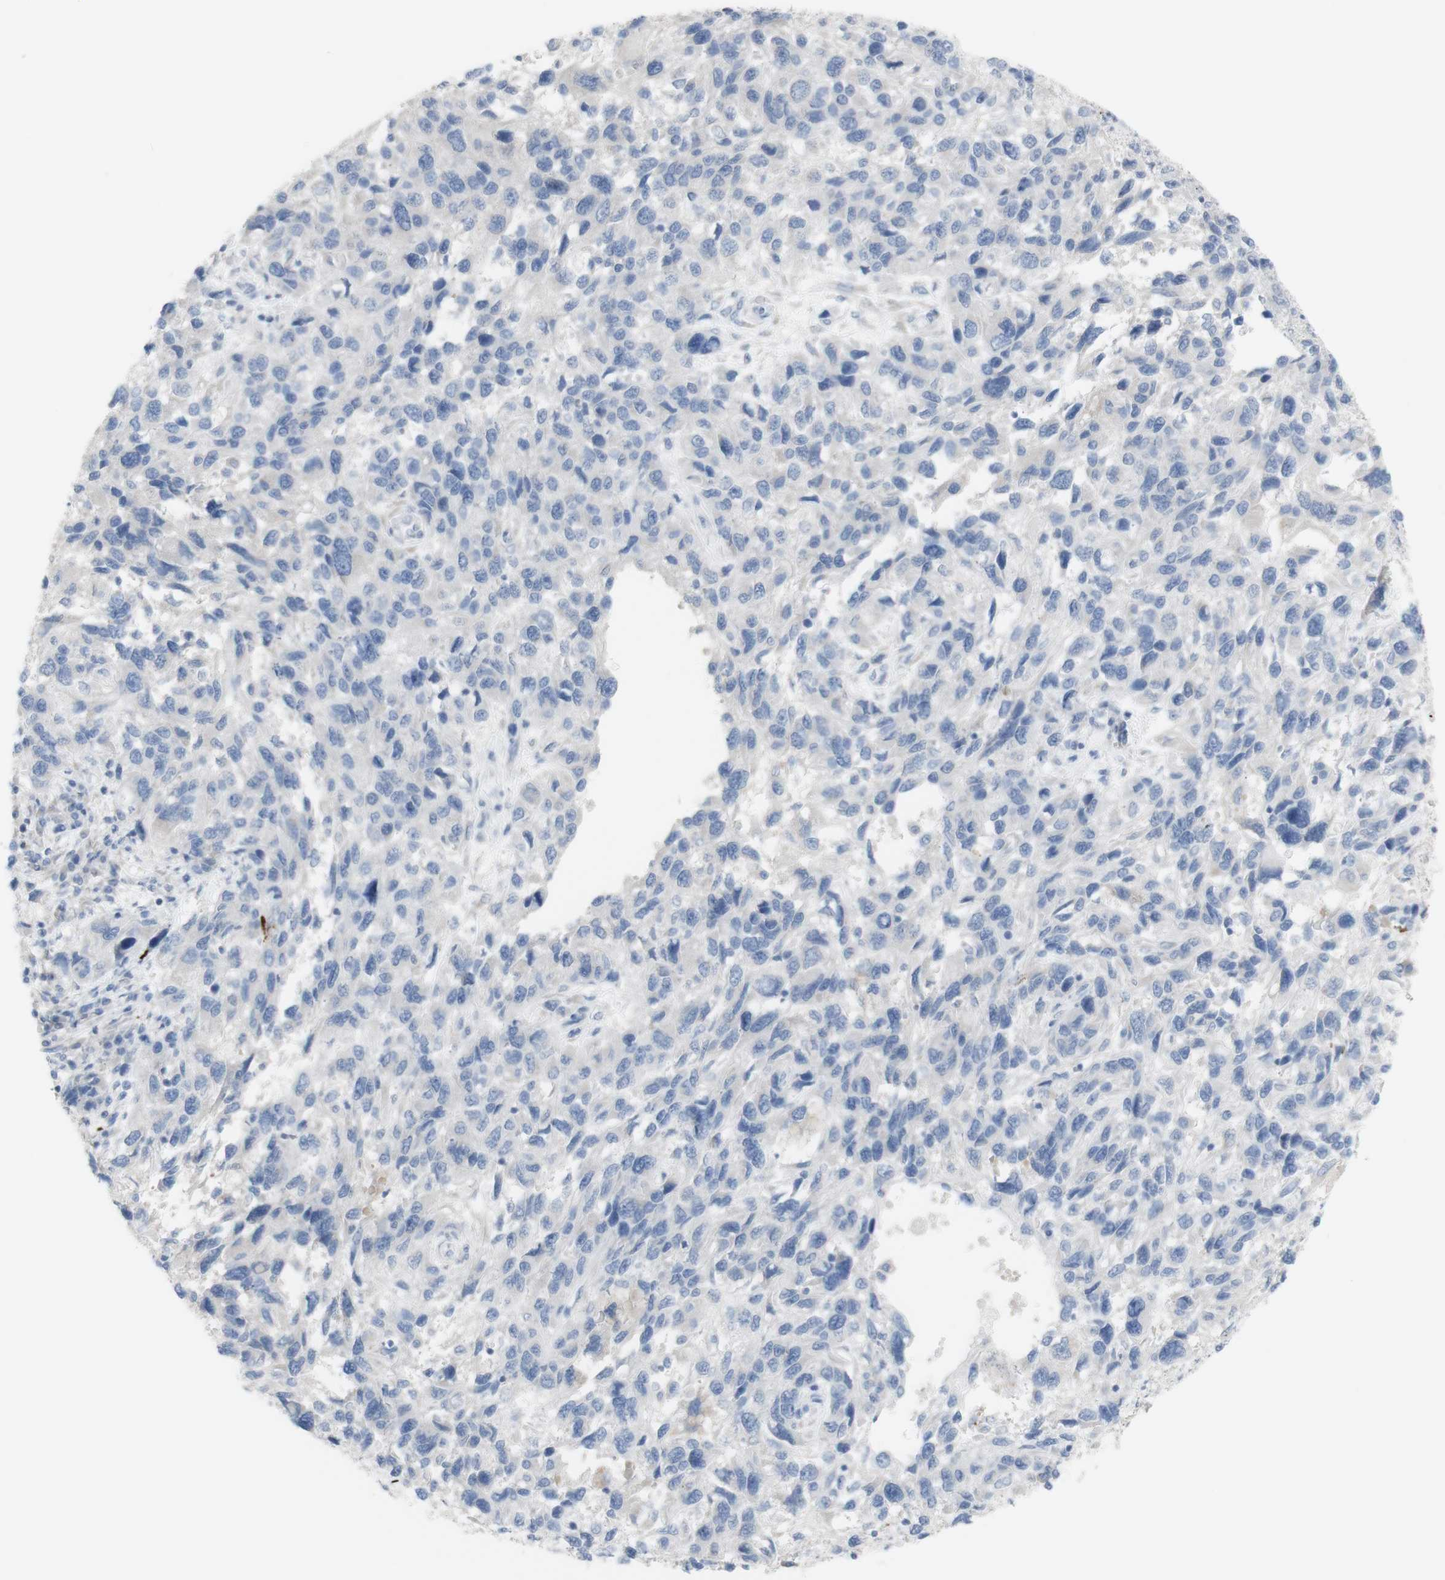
{"staining": {"intensity": "negative", "quantity": "none", "location": "none"}, "tissue": "melanoma", "cell_type": "Tumor cells", "image_type": "cancer", "snomed": [{"axis": "morphology", "description": "Malignant melanoma, NOS"}, {"axis": "topography", "description": "Skin"}], "caption": "Protein analysis of melanoma displays no significant staining in tumor cells.", "gene": "CD207", "patient": {"sex": "male", "age": 53}}